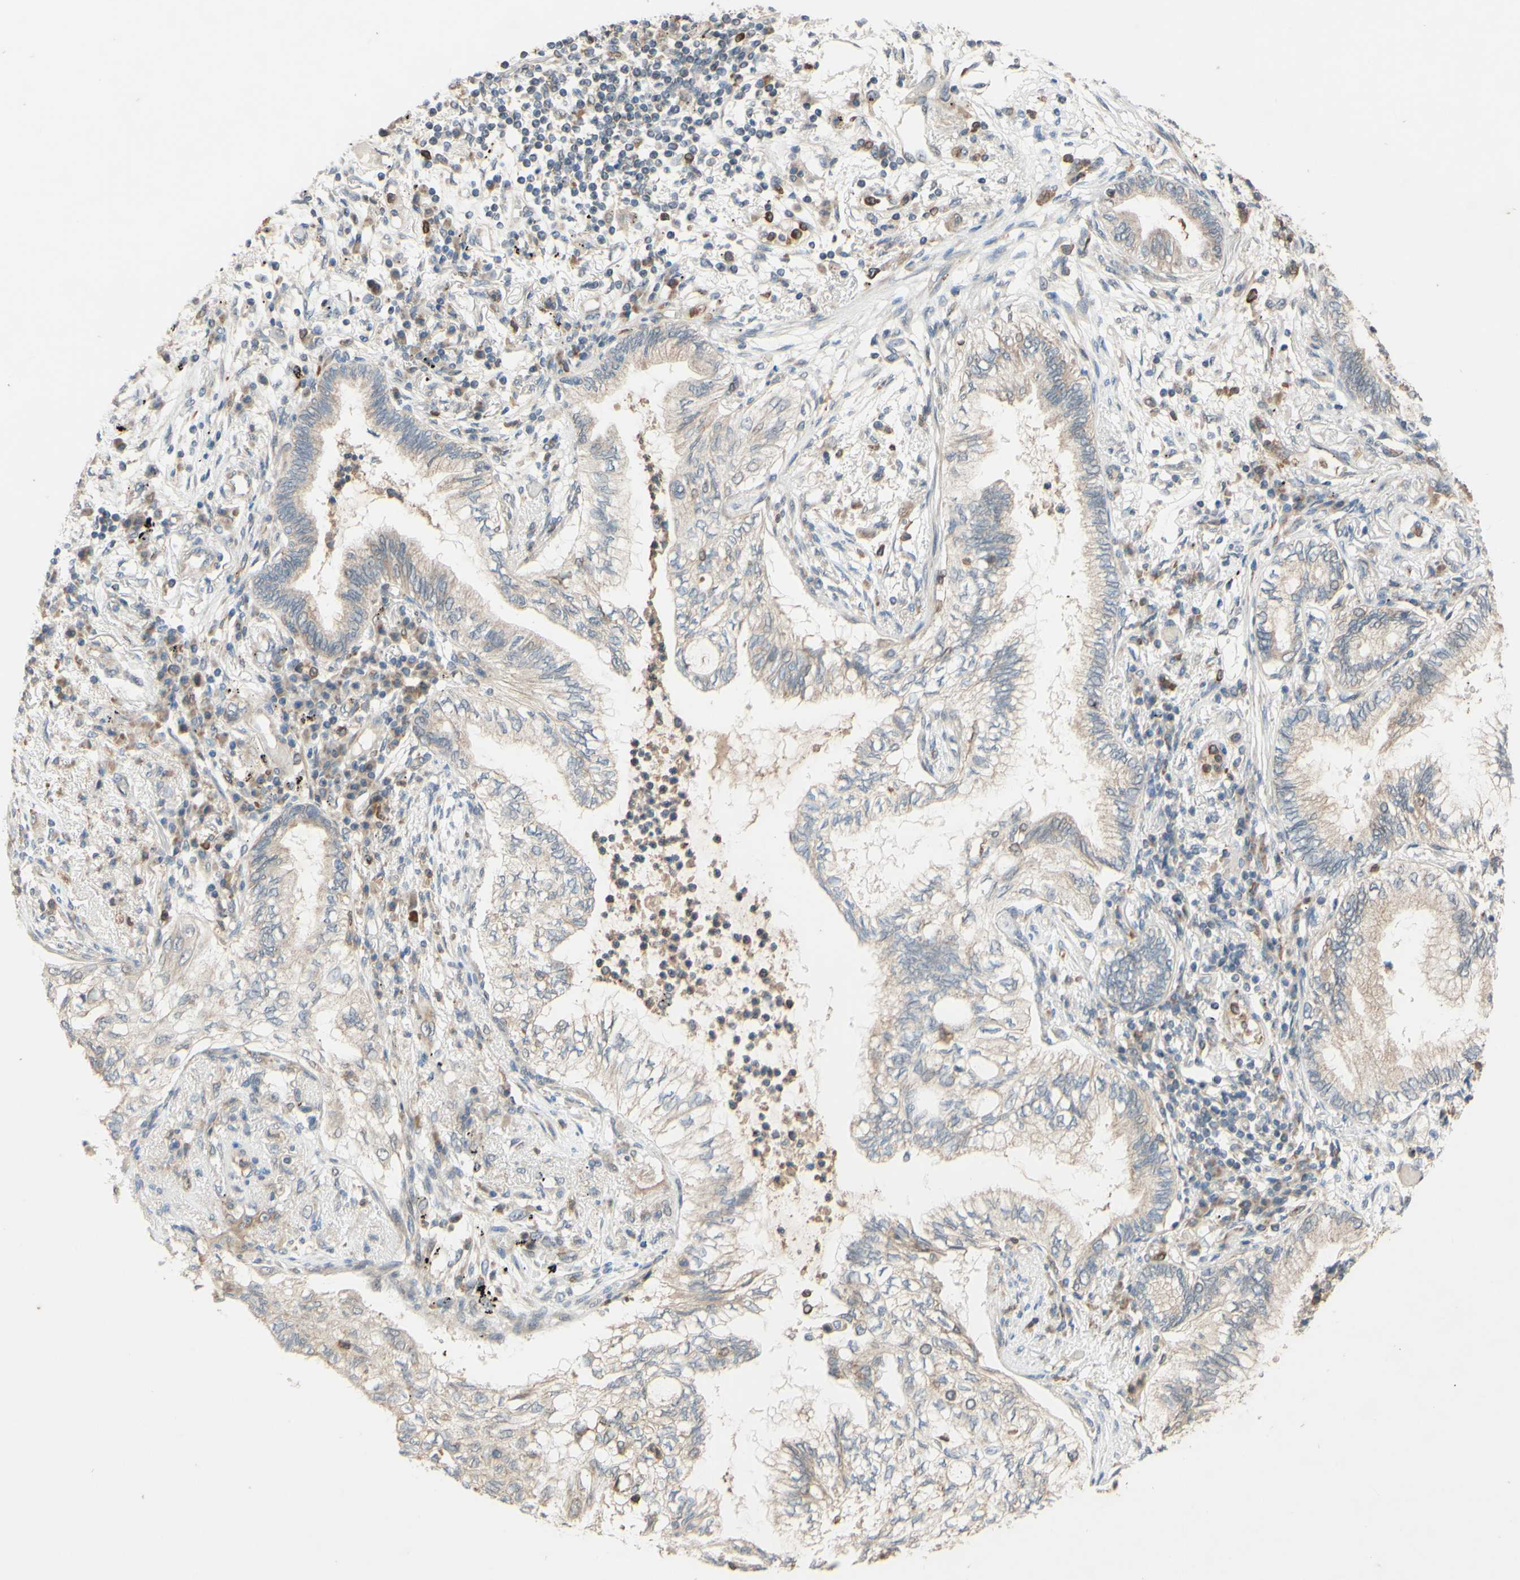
{"staining": {"intensity": "weak", "quantity": ">75%", "location": "cytoplasmic/membranous"}, "tissue": "lung cancer", "cell_type": "Tumor cells", "image_type": "cancer", "snomed": [{"axis": "morphology", "description": "Normal tissue, NOS"}, {"axis": "morphology", "description": "Adenocarcinoma, NOS"}, {"axis": "topography", "description": "Bronchus"}, {"axis": "topography", "description": "Lung"}], "caption": "Protein expression by IHC reveals weak cytoplasmic/membranous expression in about >75% of tumor cells in lung cancer. (Brightfield microscopy of DAB IHC at high magnification).", "gene": "GATA1", "patient": {"sex": "female", "age": 70}}